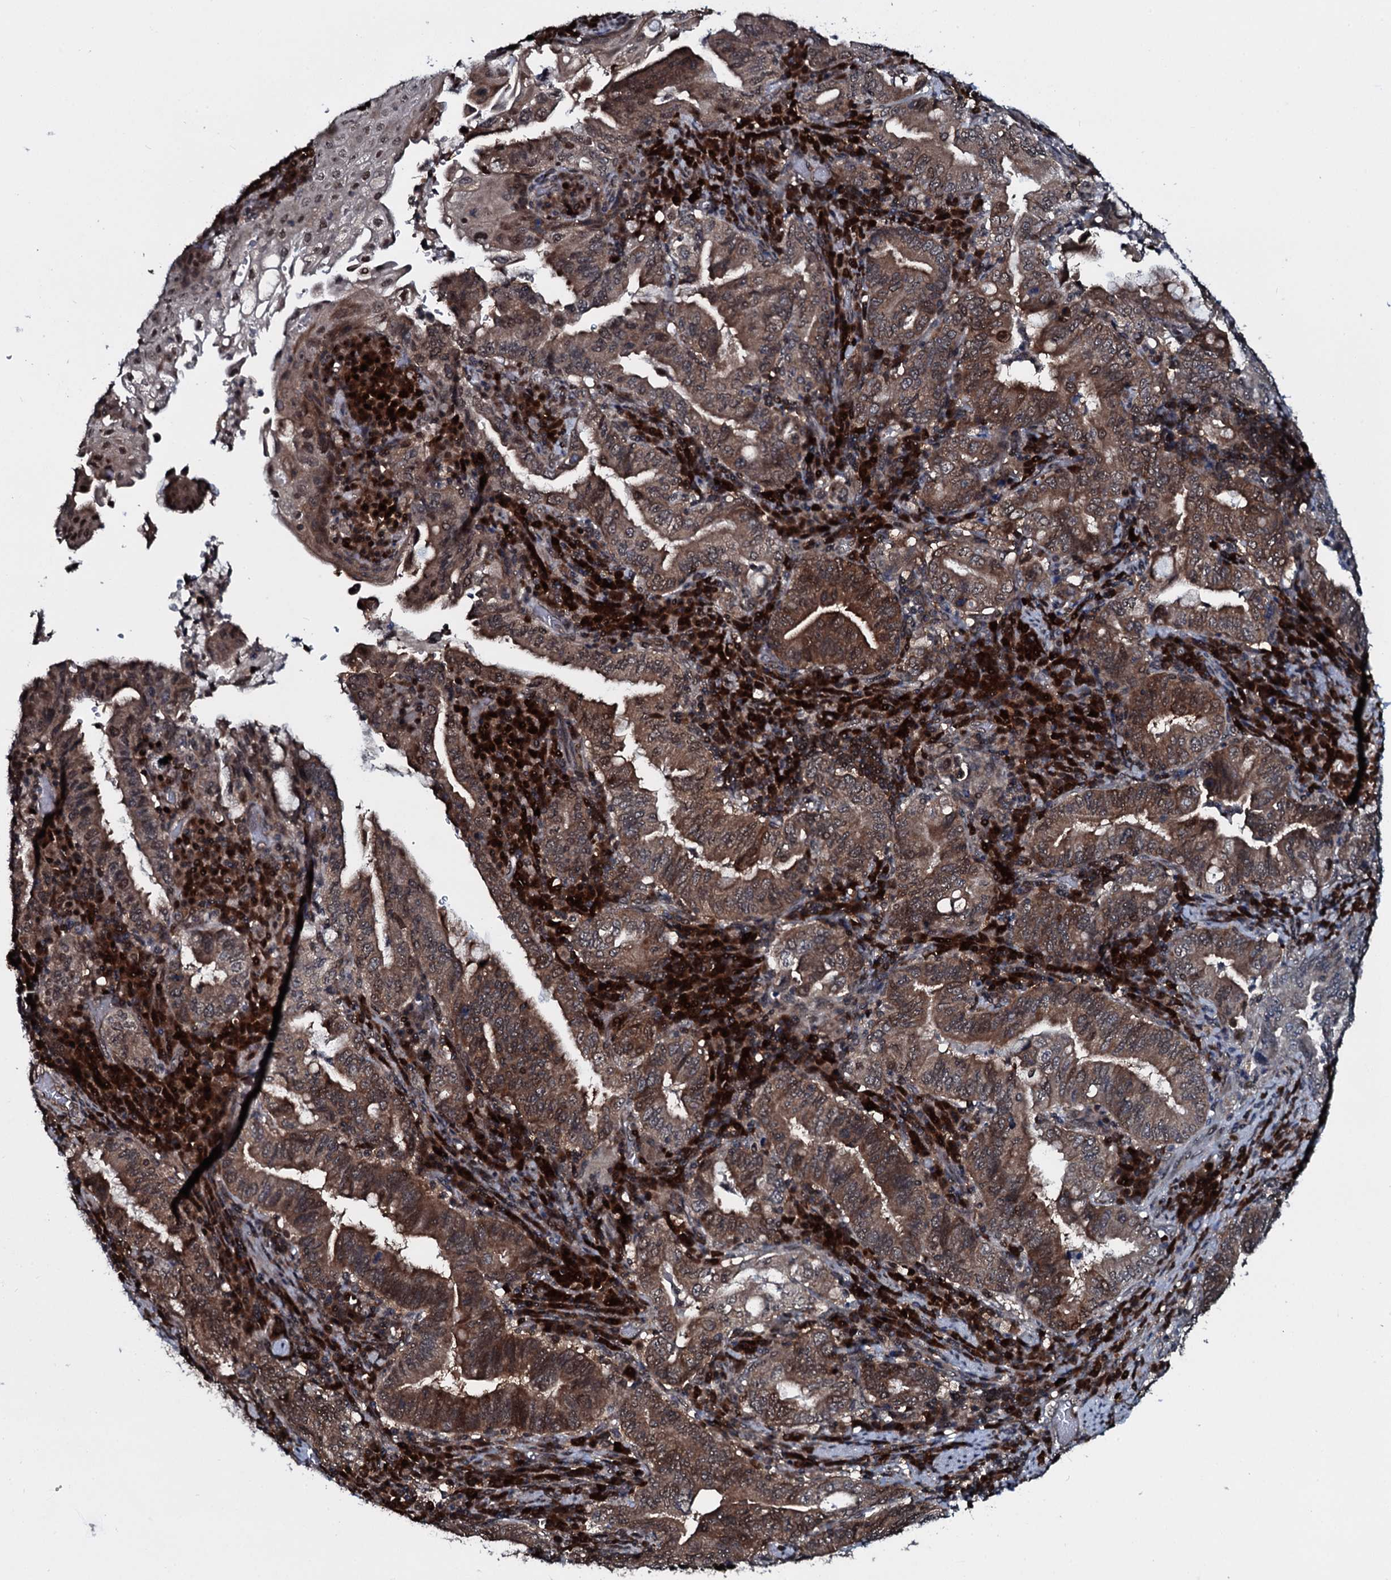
{"staining": {"intensity": "moderate", "quantity": ">75%", "location": "cytoplasmic/membranous,nuclear"}, "tissue": "stomach cancer", "cell_type": "Tumor cells", "image_type": "cancer", "snomed": [{"axis": "morphology", "description": "Normal tissue, NOS"}, {"axis": "morphology", "description": "Adenocarcinoma, NOS"}, {"axis": "topography", "description": "Esophagus"}, {"axis": "topography", "description": "Stomach, upper"}, {"axis": "topography", "description": "Peripheral nerve tissue"}], "caption": "The image demonstrates staining of stomach adenocarcinoma, revealing moderate cytoplasmic/membranous and nuclear protein expression (brown color) within tumor cells.", "gene": "HDDC3", "patient": {"sex": "male", "age": 62}}